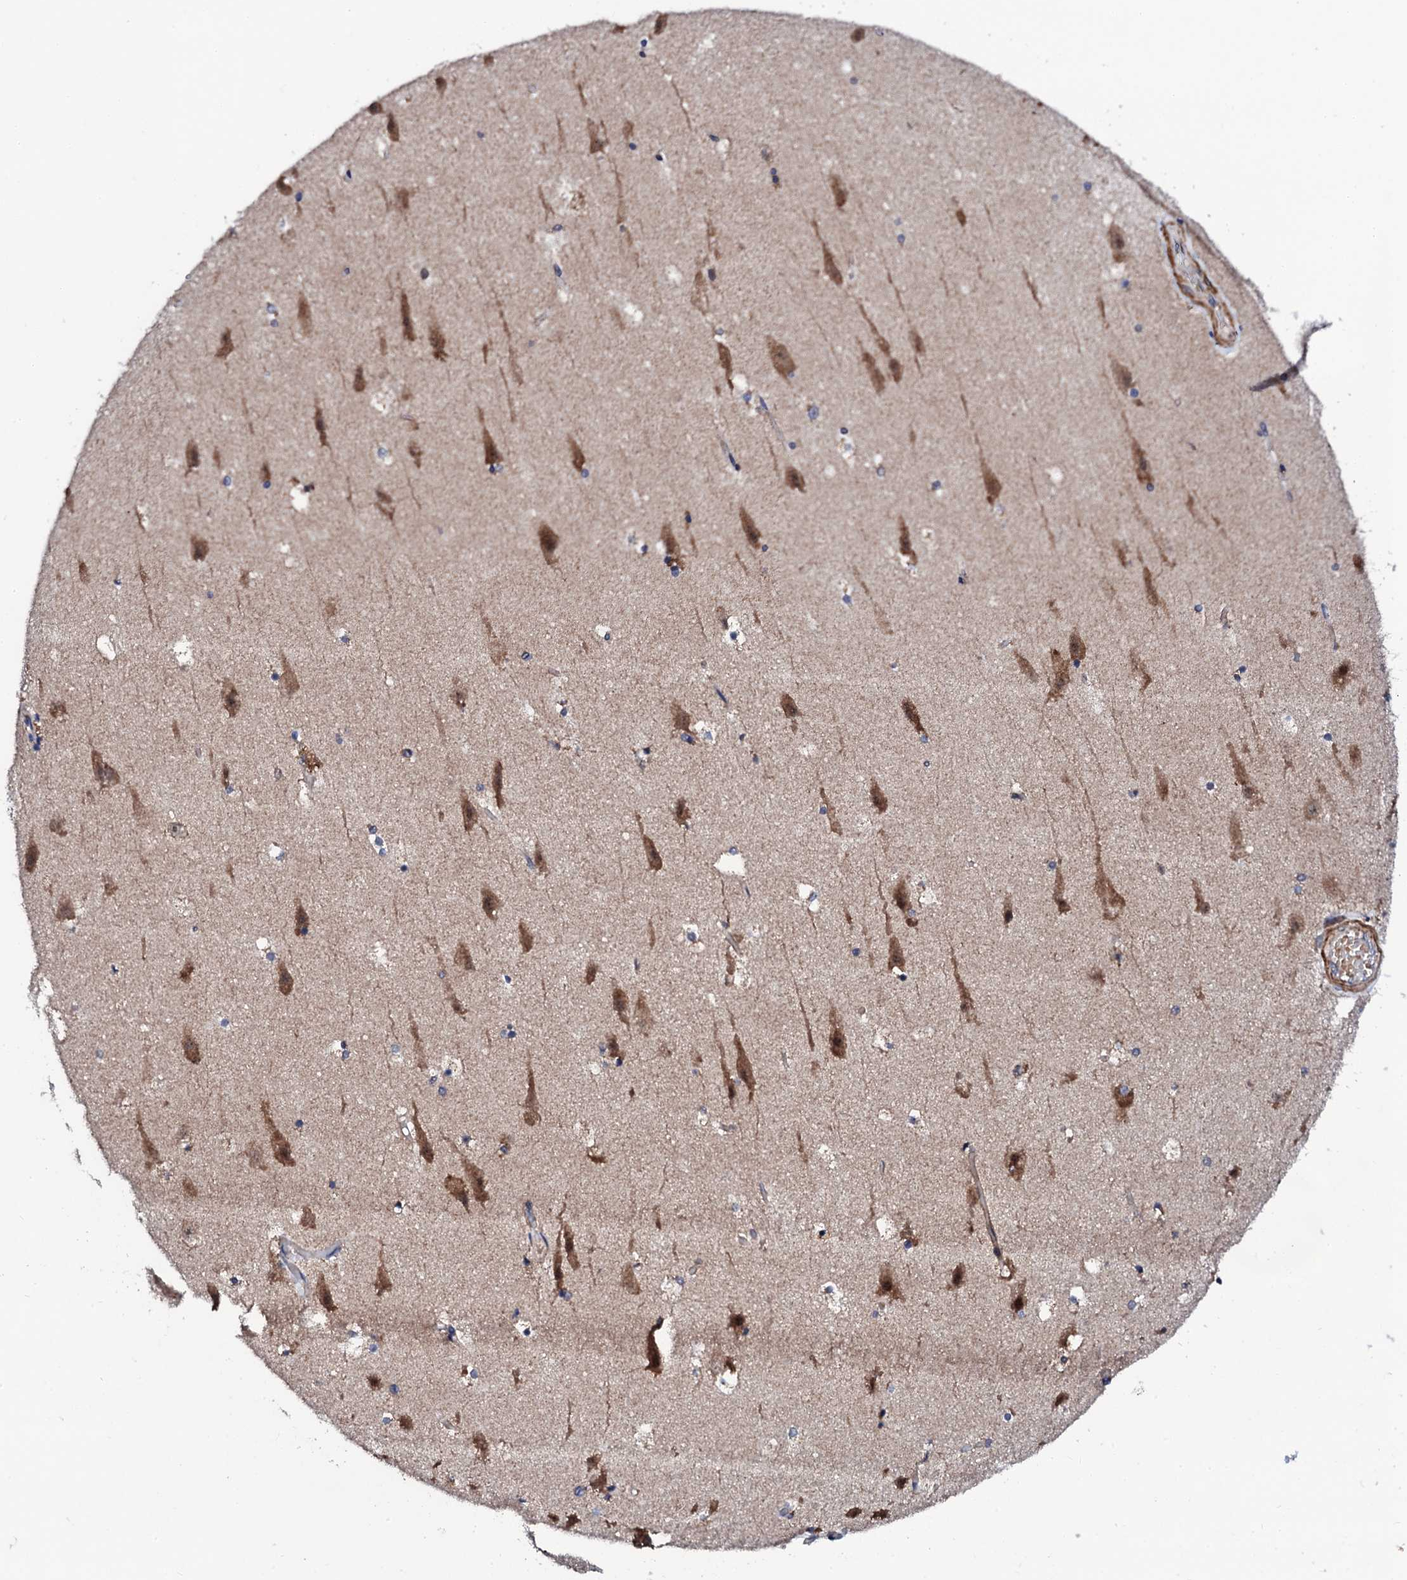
{"staining": {"intensity": "moderate", "quantity": "<25%", "location": "cytoplasmic/membranous"}, "tissue": "hippocampus", "cell_type": "Glial cells", "image_type": "normal", "snomed": [{"axis": "morphology", "description": "Normal tissue, NOS"}, {"axis": "topography", "description": "Hippocampus"}], "caption": "Immunohistochemical staining of normal hippocampus demonstrates low levels of moderate cytoplasmic/membranous positivity in about <25% of glial cells.", "gene": "COG4", "patient": {"sex": "female", "age": 52}}